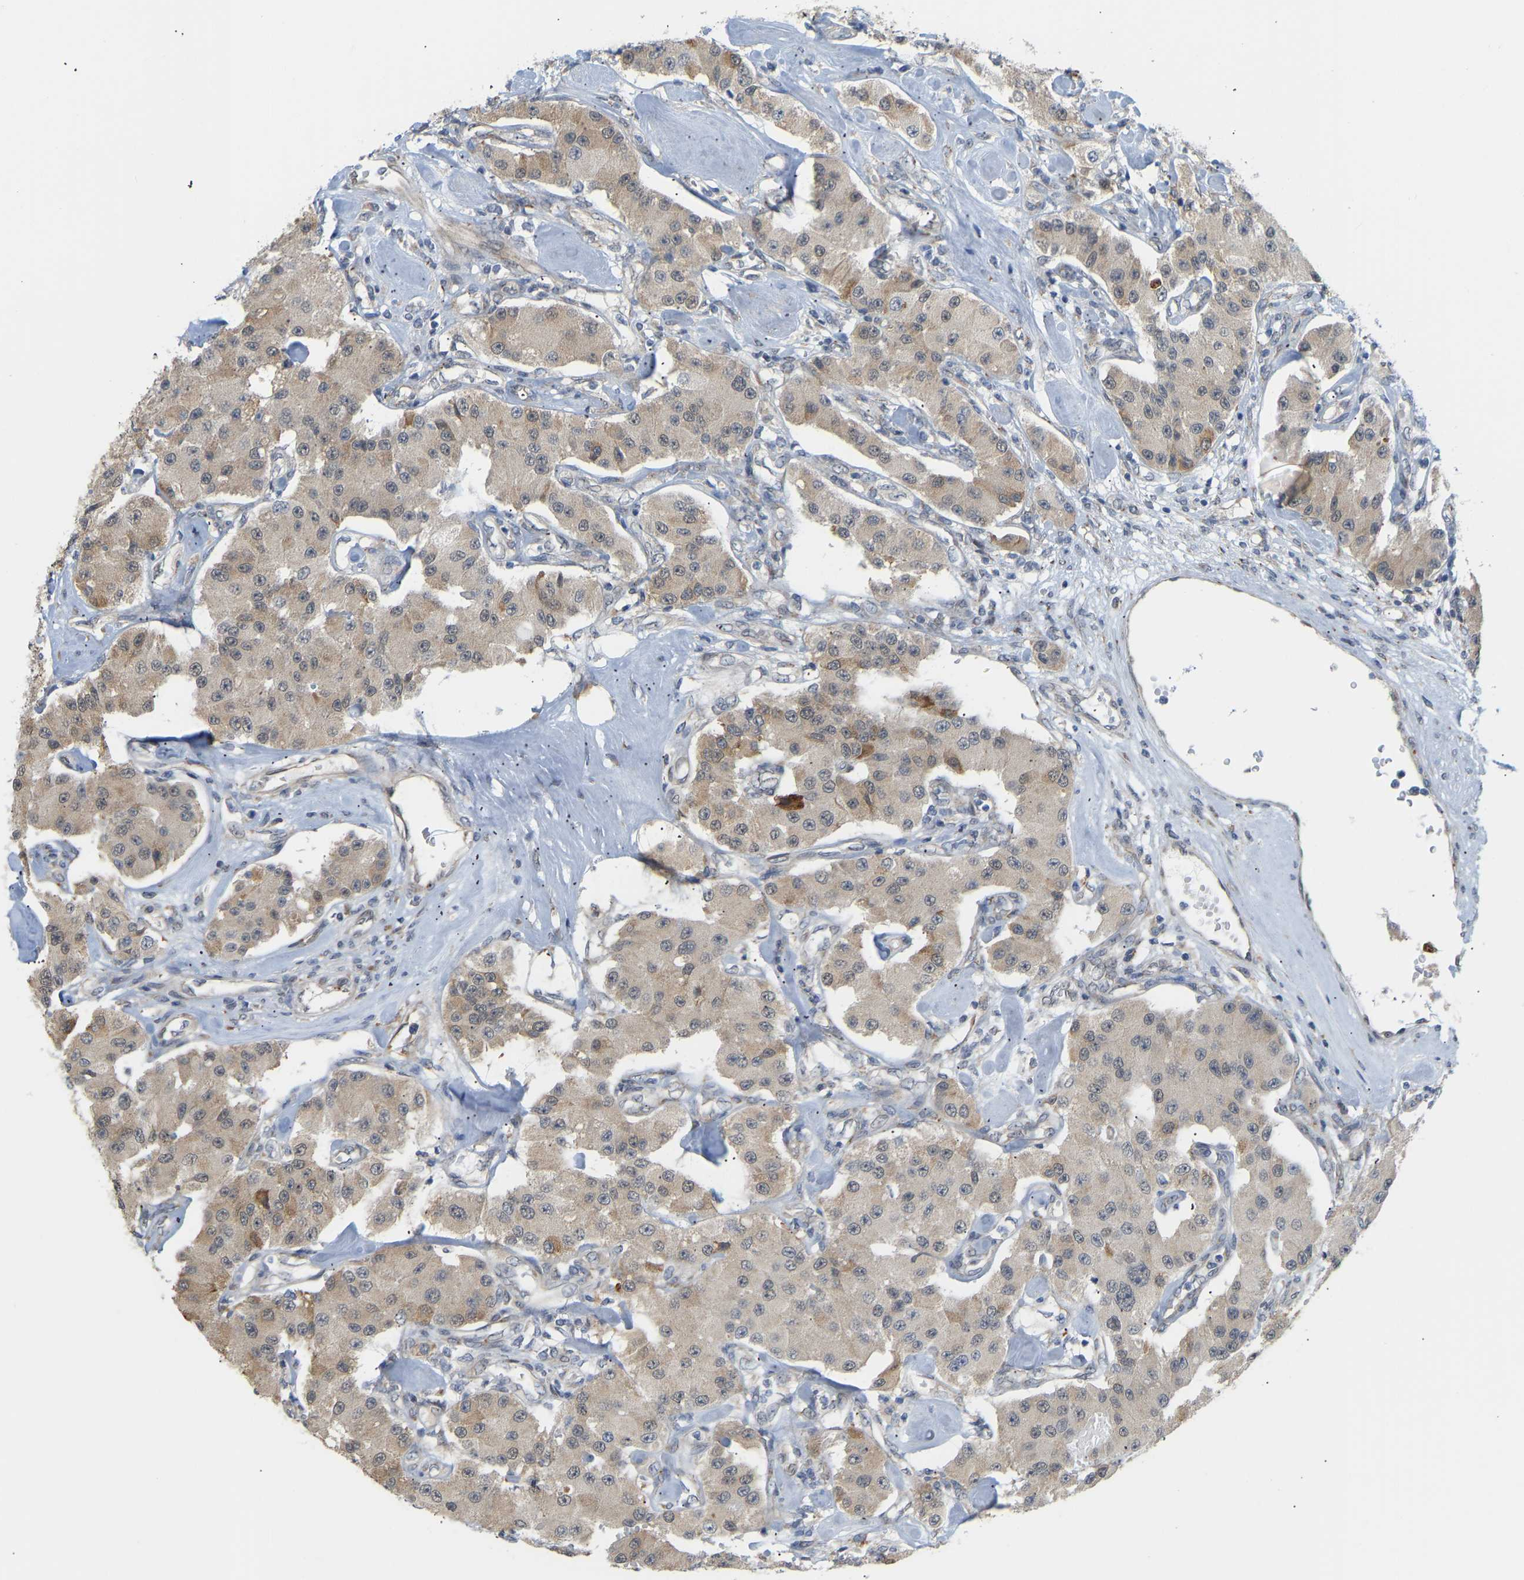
{"staining": {"intensity": "moderate", "quantity": ">75%", "location": "cytoplasmic/membranous"}, "tissue": "carcinoid", "cell_type": "Tumor cells", "image_type": "cancer", "snomed": [{"axis": "morphology", "description": "Carcinoid, malignant, NOS"}, {"axis": "topography", "description": "Pancreas"}], "caption": "High-magnification brightfield microscopy of malignant carcinoid stained with DAB (3,3'-diaminobenzidine) (brown) and counterstained with hematoxylin (blue). tumor cells exhibit moderate cytoplasmic/membranous positivity is appreciated in about>75% of cells. Using DAB (3,3'-diaminobenzidine) (brown) and hematoxylin (blue) stains, captured at high magnification using brightfield microscopy.", "gene": "BEND3", "patient": {"sex": "male", "age": 41}}